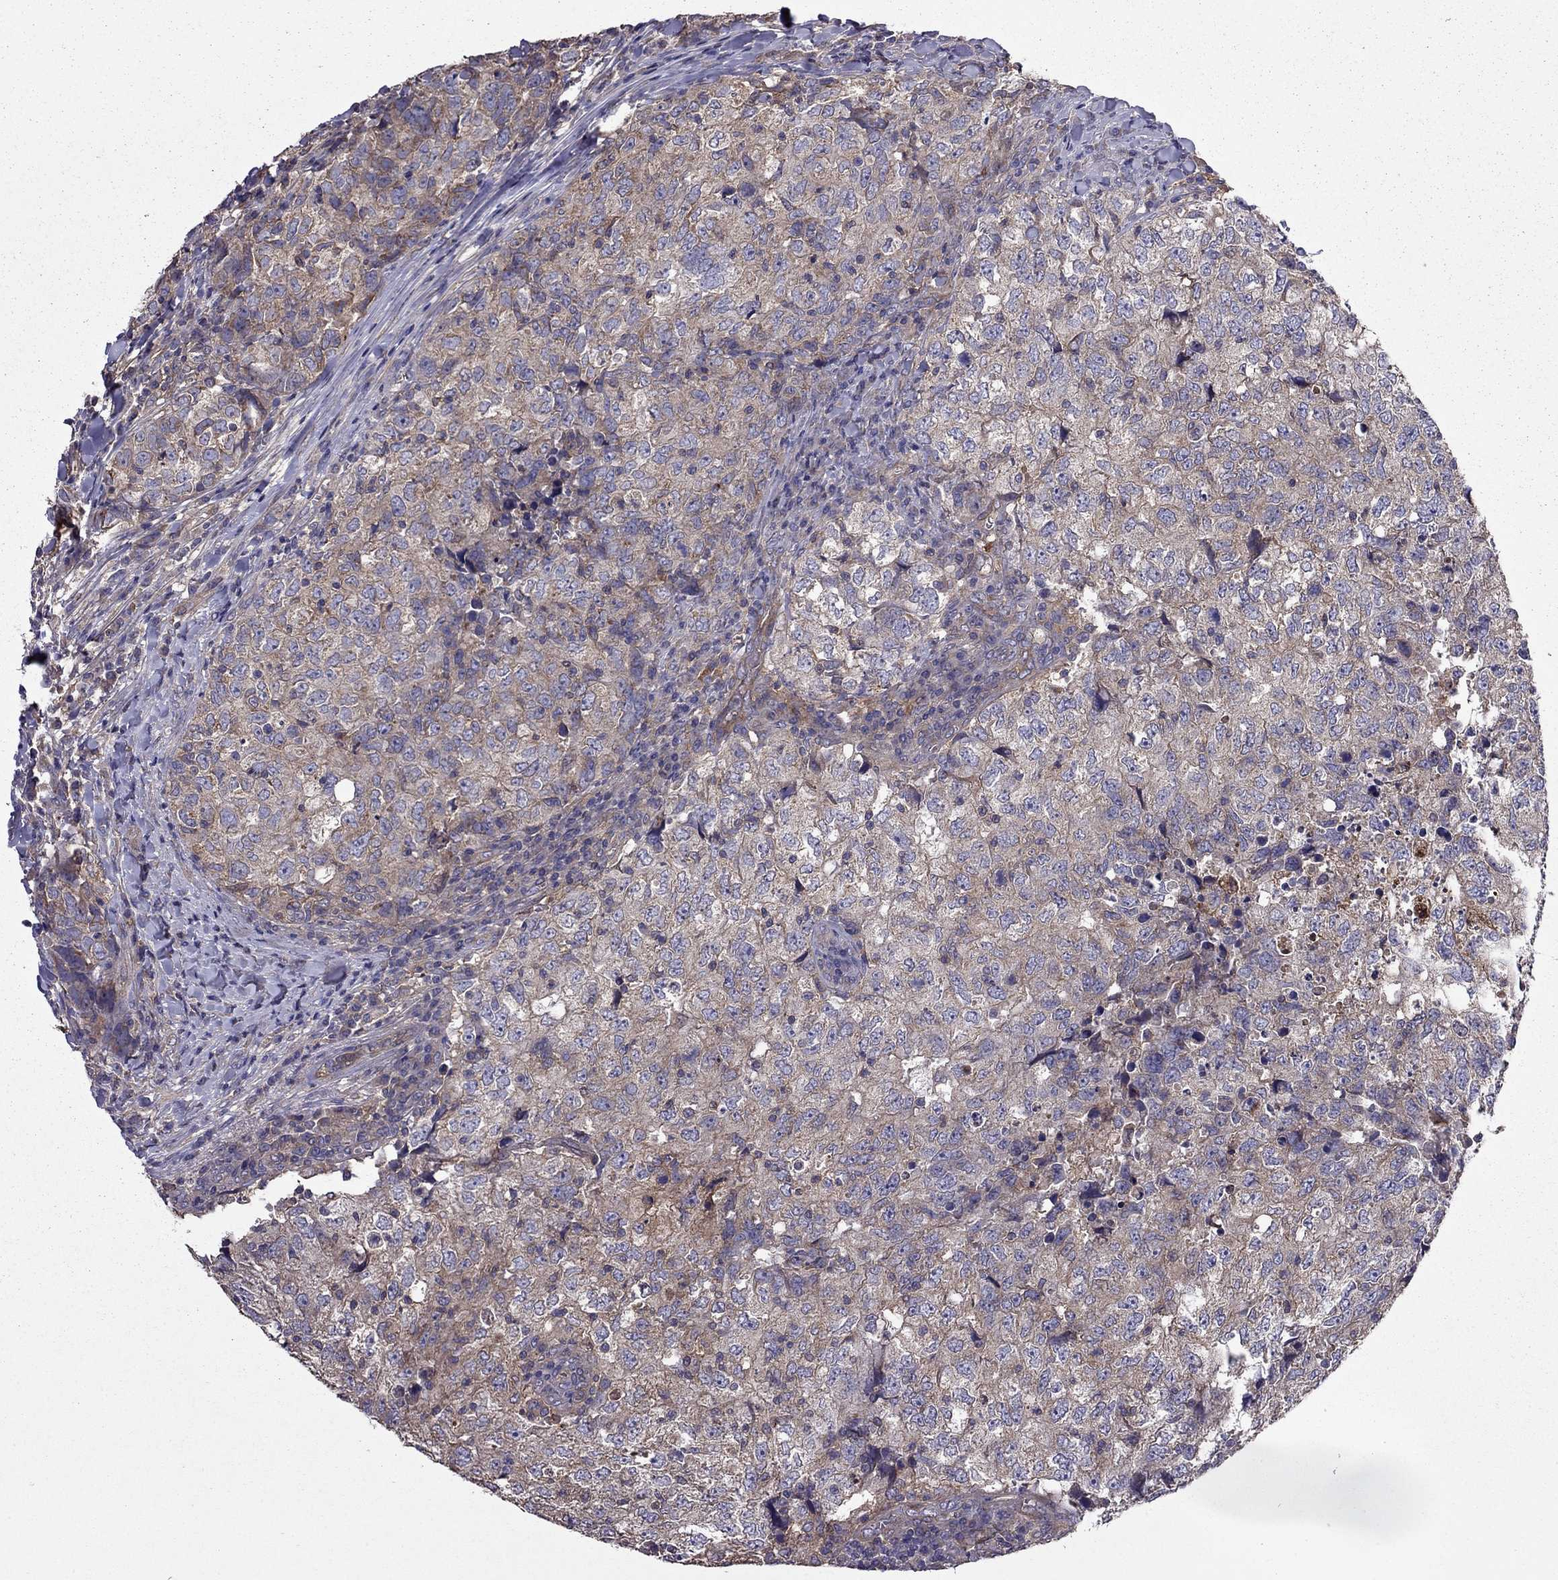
{"staining": {"intensity": "weak", "quantity": ">75%", "location": "cytoplasmic/membranous"}, "tissue": "breast cancer", "cell_type": "Tumor cells", "image_type": "cancer", "snomed": [{"axis": "morphology", "description": "Duct carcinoma"}, {"axis": "topography", "description": "Breast"}], "caption": "A micrograph showing weak cytoplasmic/membranous staining in about >75% of tumor cells in breast cancer (invasive ductal carcinoma), as visualized by brown immunohistochemical staining.", "gene": "ITGB1", "patient": {"sex": "female", "age": 30}}